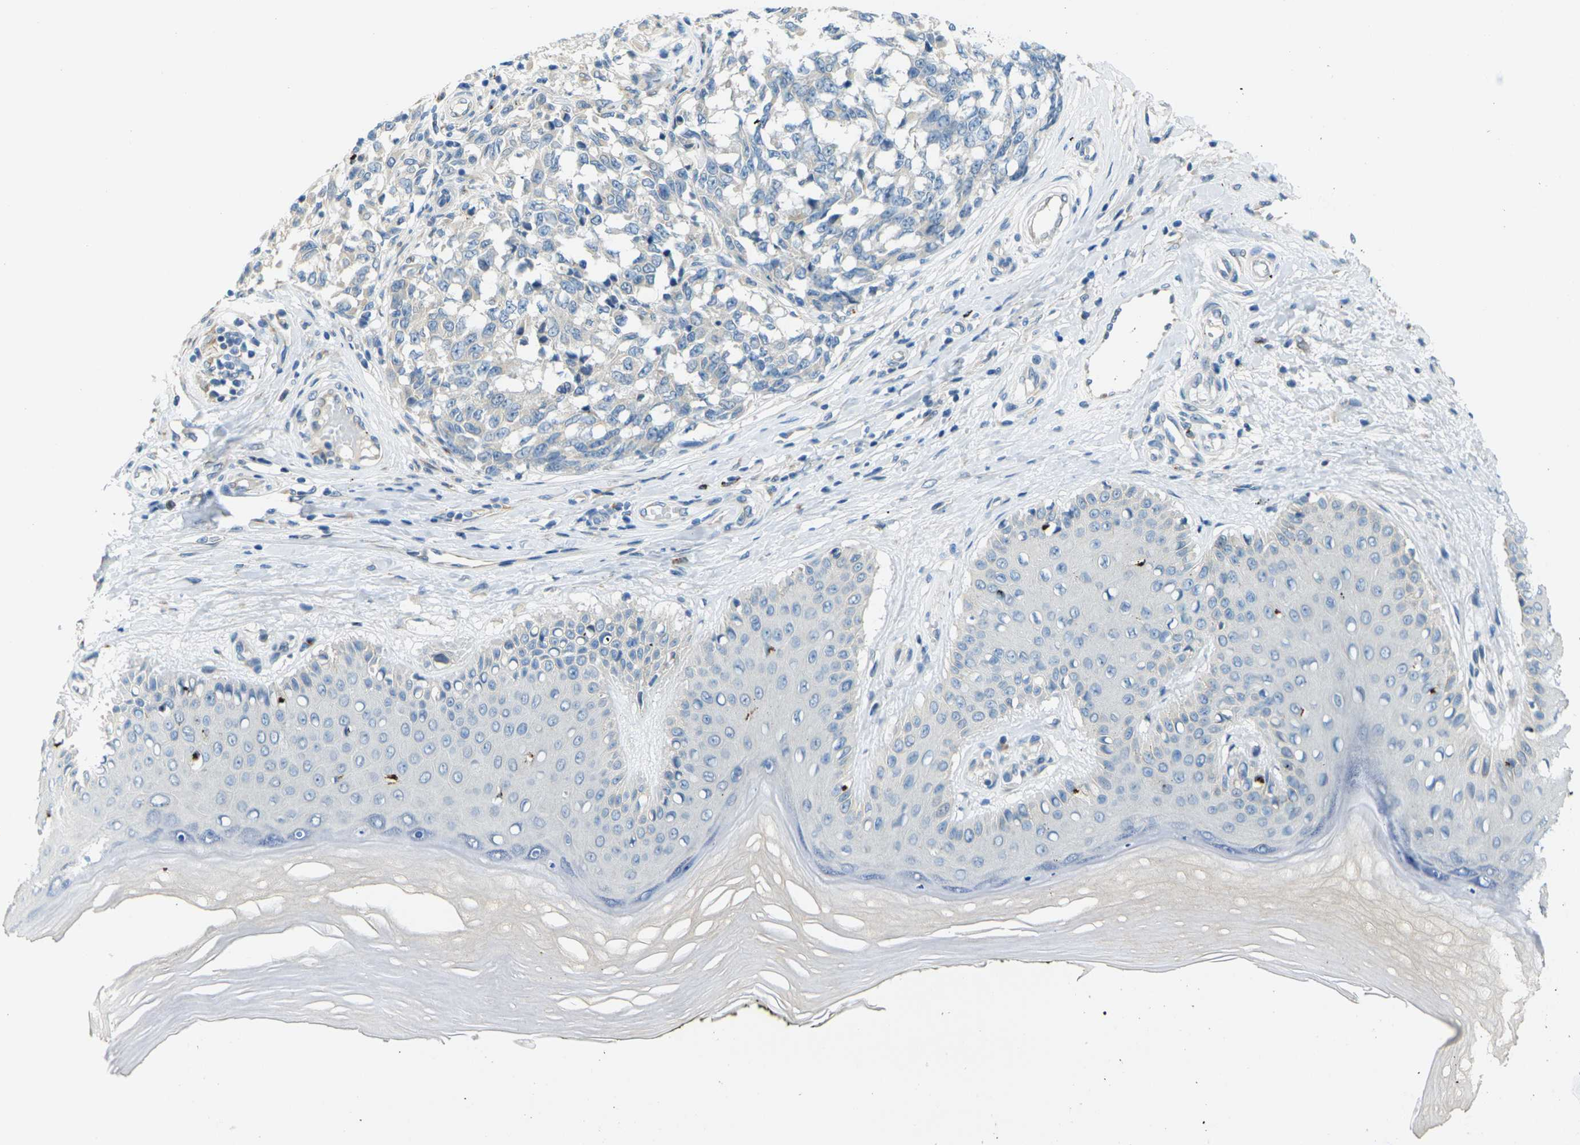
{"staining": {"intensity": "negative", "quantity": "none", "location": "none"}, "tissue": "melanoma", "cell_type": "Tumor cells", "image_type": "cancer", "snomed": [{"axis": "morphology", "description": "Malignant melanoma, NOS"}, {"axis": "topography", "description": "Skin"}], "caption": "IHC histopathology image of neoplastic tissue: malignant melanoma stained with DAB (3,3'-diaminobenzidine) demonstrates no significant protein expression in tumor cells.", "gene": "CYP2C8", "patient": {"sex": "female", "age": 64}}